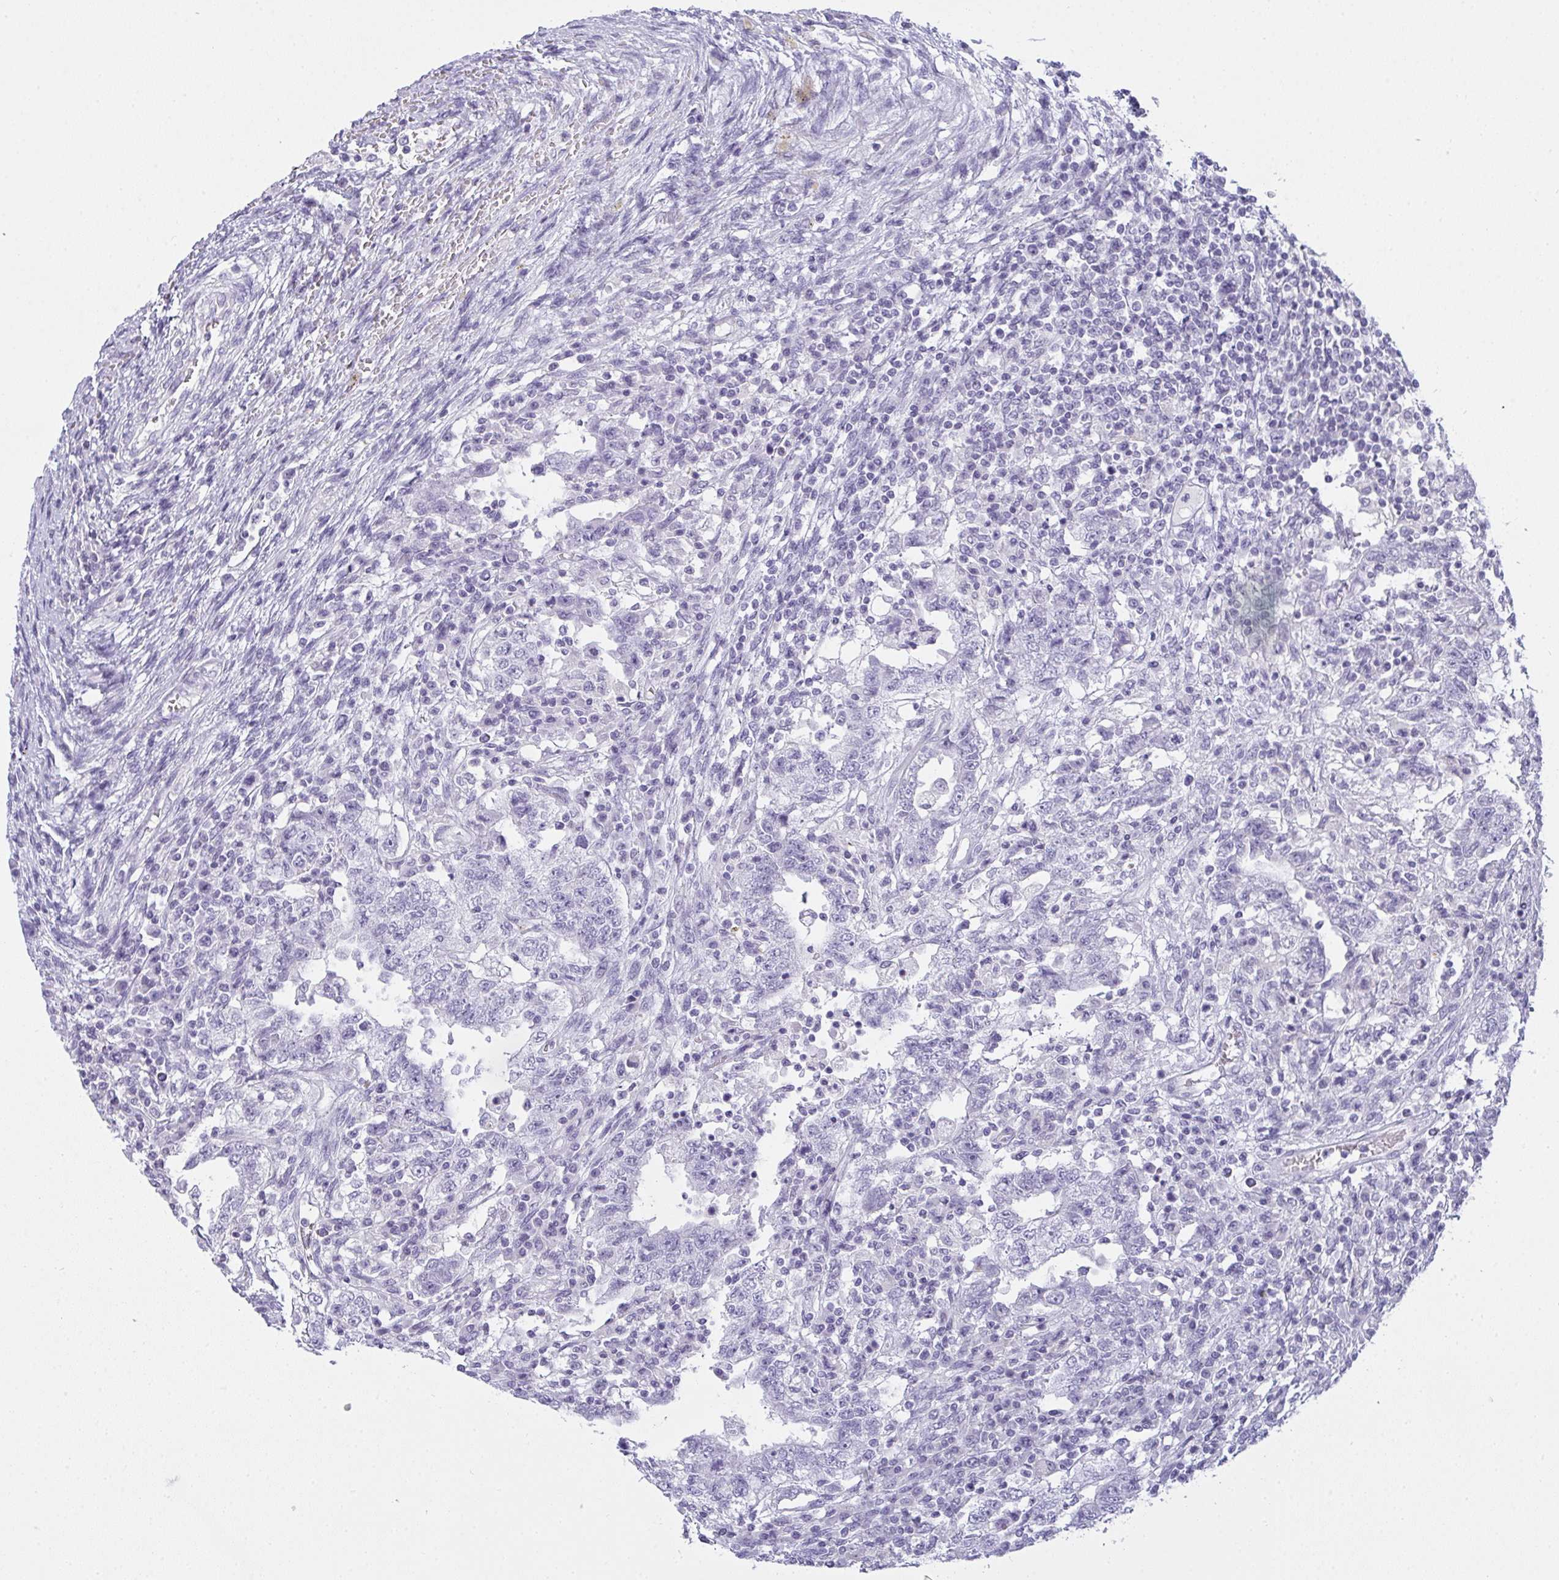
{"staining": {"intensity": "negative", "quantity": "none", "location": "none"}, "tissue": "testis cancer", "cell_type": "Tumor cells", "image_type": "cancer", "snomed": [{"axis": "morphology", "description": "Carcinoma, Embryonal, NOS"}, {"axis": "topography", "description": "Testis"}], "caption": "Immunohistochemical staining of testis cancer demonstrates no significant staining in tumor cells.", "gene": "GSDMB", "patient": {"sex": "male", "age": 26}}